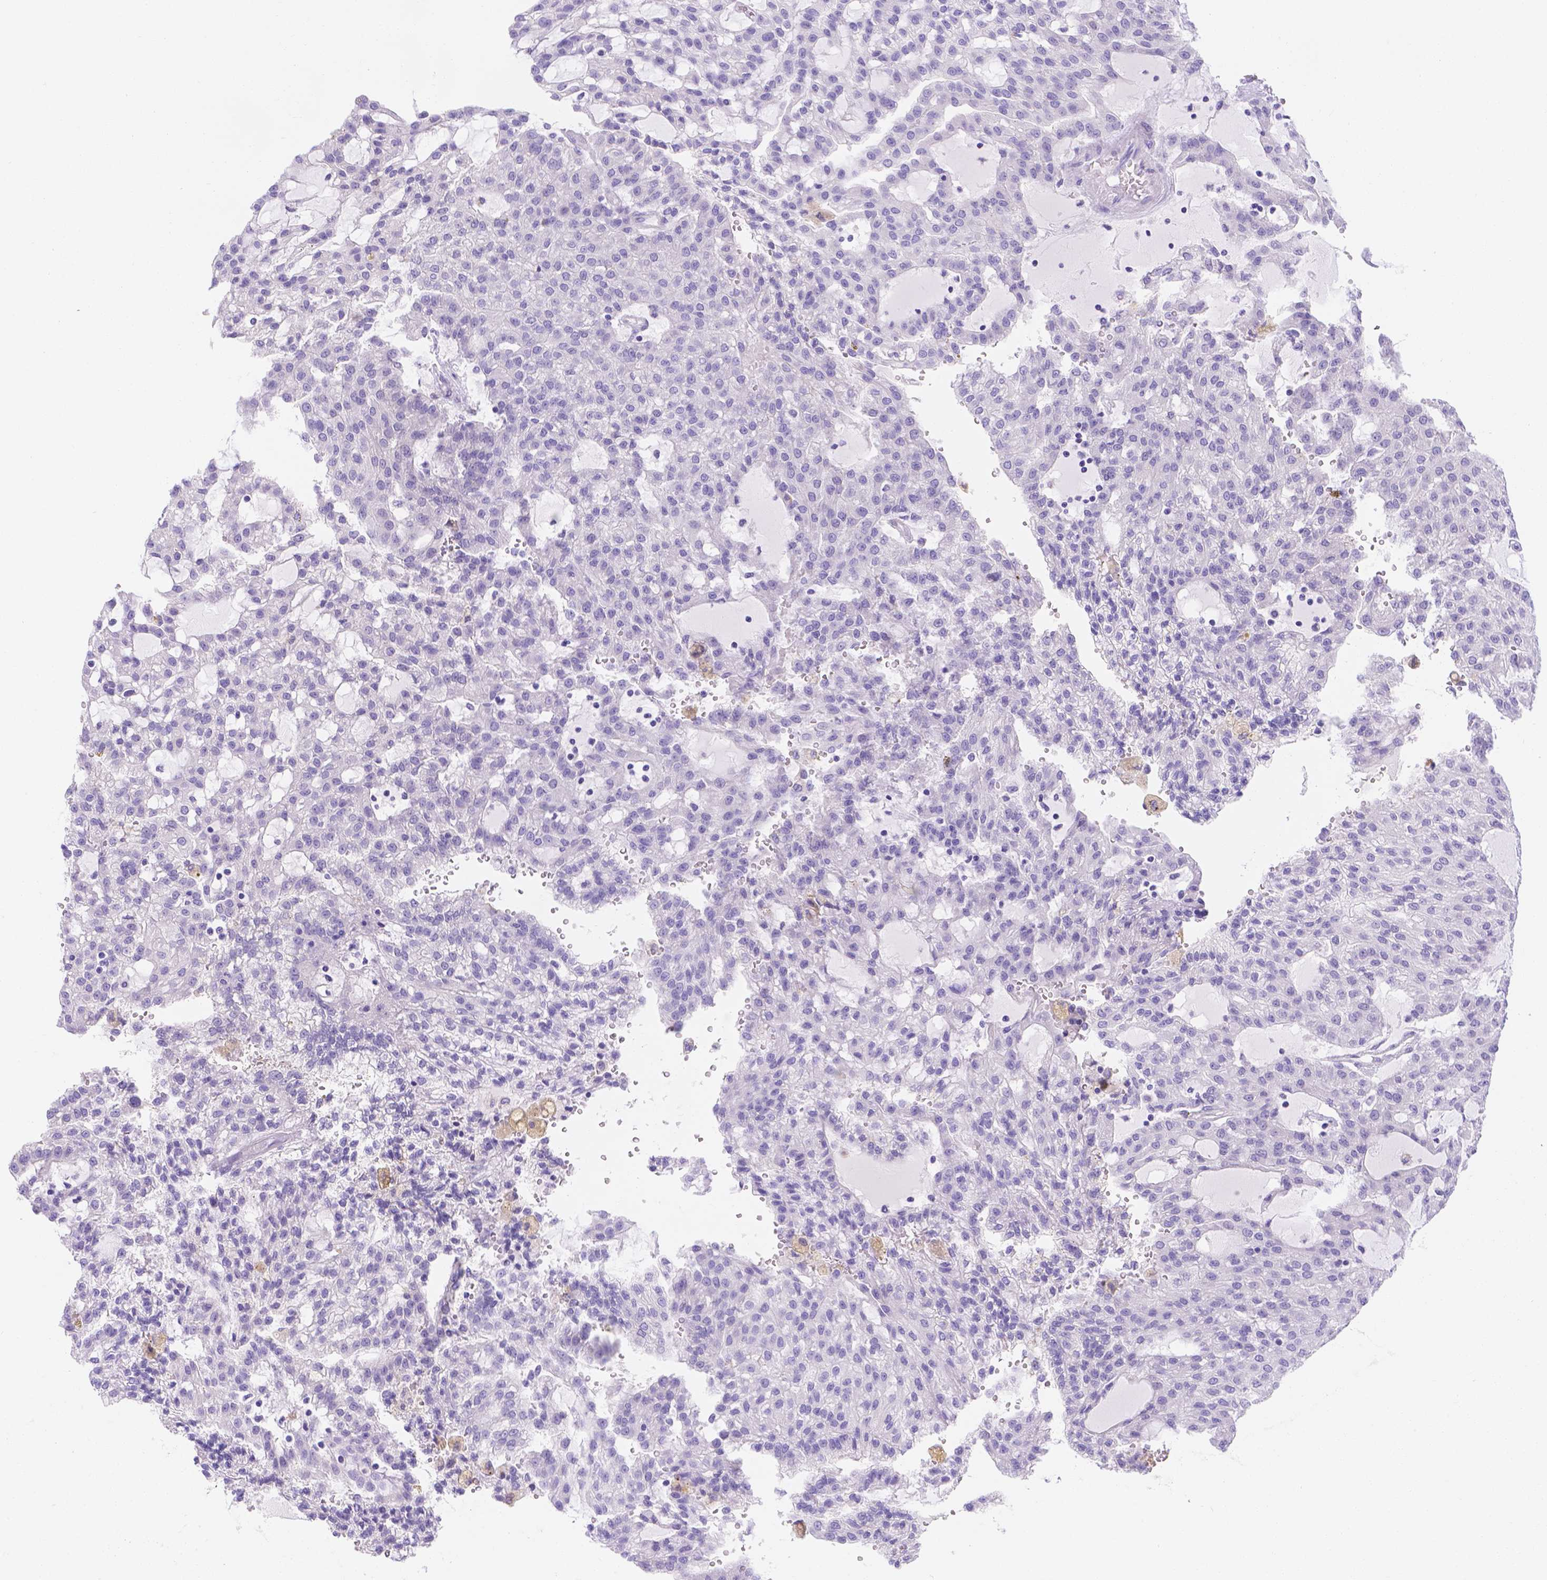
{"staining": {"intensity": "negative", "quantity": "none", "location": "none"}, "tissue": "renal cancer", "cell_type": "Tumor cells", "image_type": "cancer", "snomed": [{"axis": "morphology", "description": "Adenocarcinoma, NOS"}, {"axis": "topography", "description": "Kidney"}], "caption": "Image shows no significant protein expression in tumor cells of renal cancer (adenocarcinoma). The staining is performed using DAB (3,3'-diaminobenzidine) brown chromogen with nuclei counter-stained in using hematoxylin.", "gene": "MLN", "patient": {"sex": "male", "age": 63}}